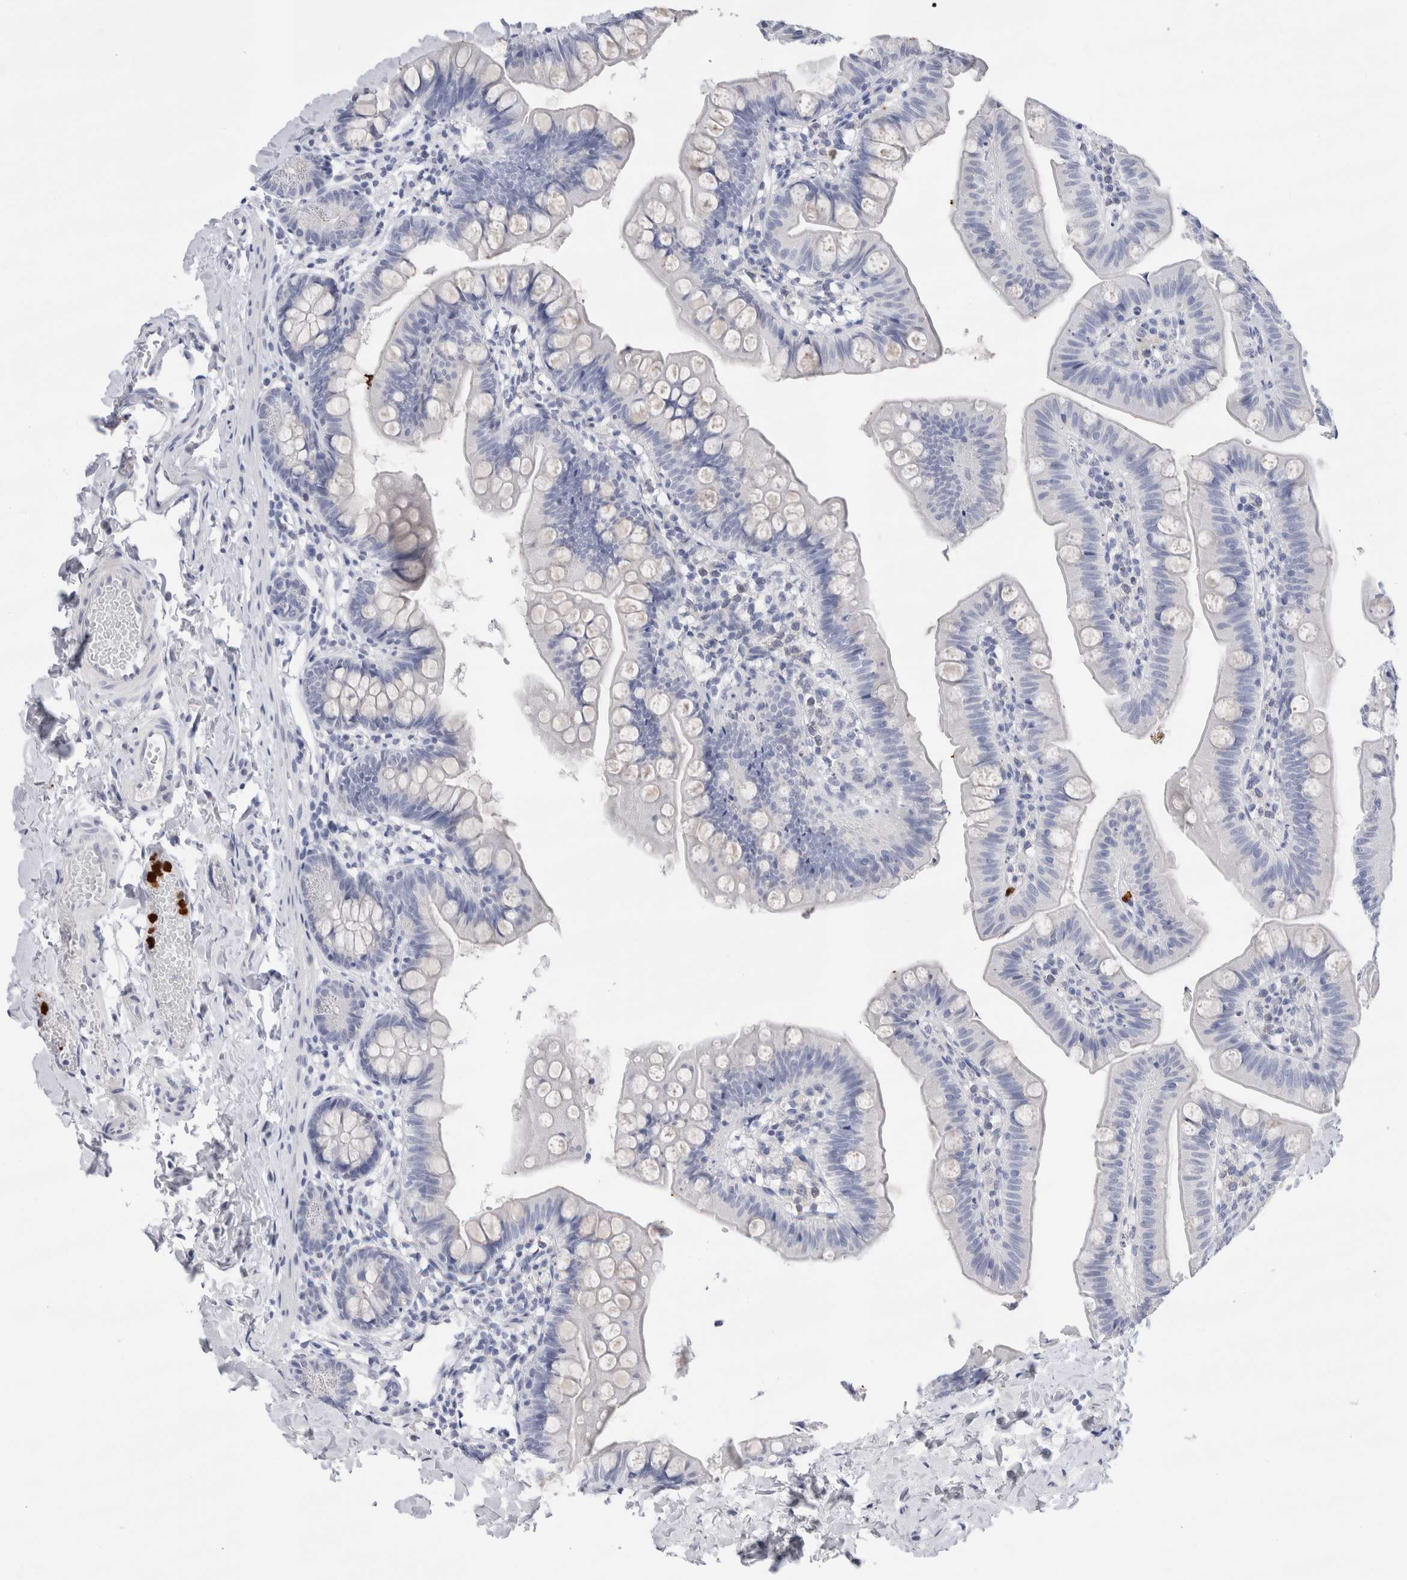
{"staining": {"intensity": "negative", "quantity": "none", "location": "none"}, "tissue": "small intestine", "cell_type": "Glandular cells", "image_type": "normal", "snomed": [{"axis": "morphology", "description": "Normal tissue, NOS"}, {"axis": "topography", "description": "Small intestine"}], "caption": "Glandular cells are negative for brown protein staining in normal small intestine. The staining is performed using DAB brown chromogen with nuclei counter-stained in using hematoxylin.", "gene": "SLC10A5", "patient": {"sex": "male", "age": 7}}